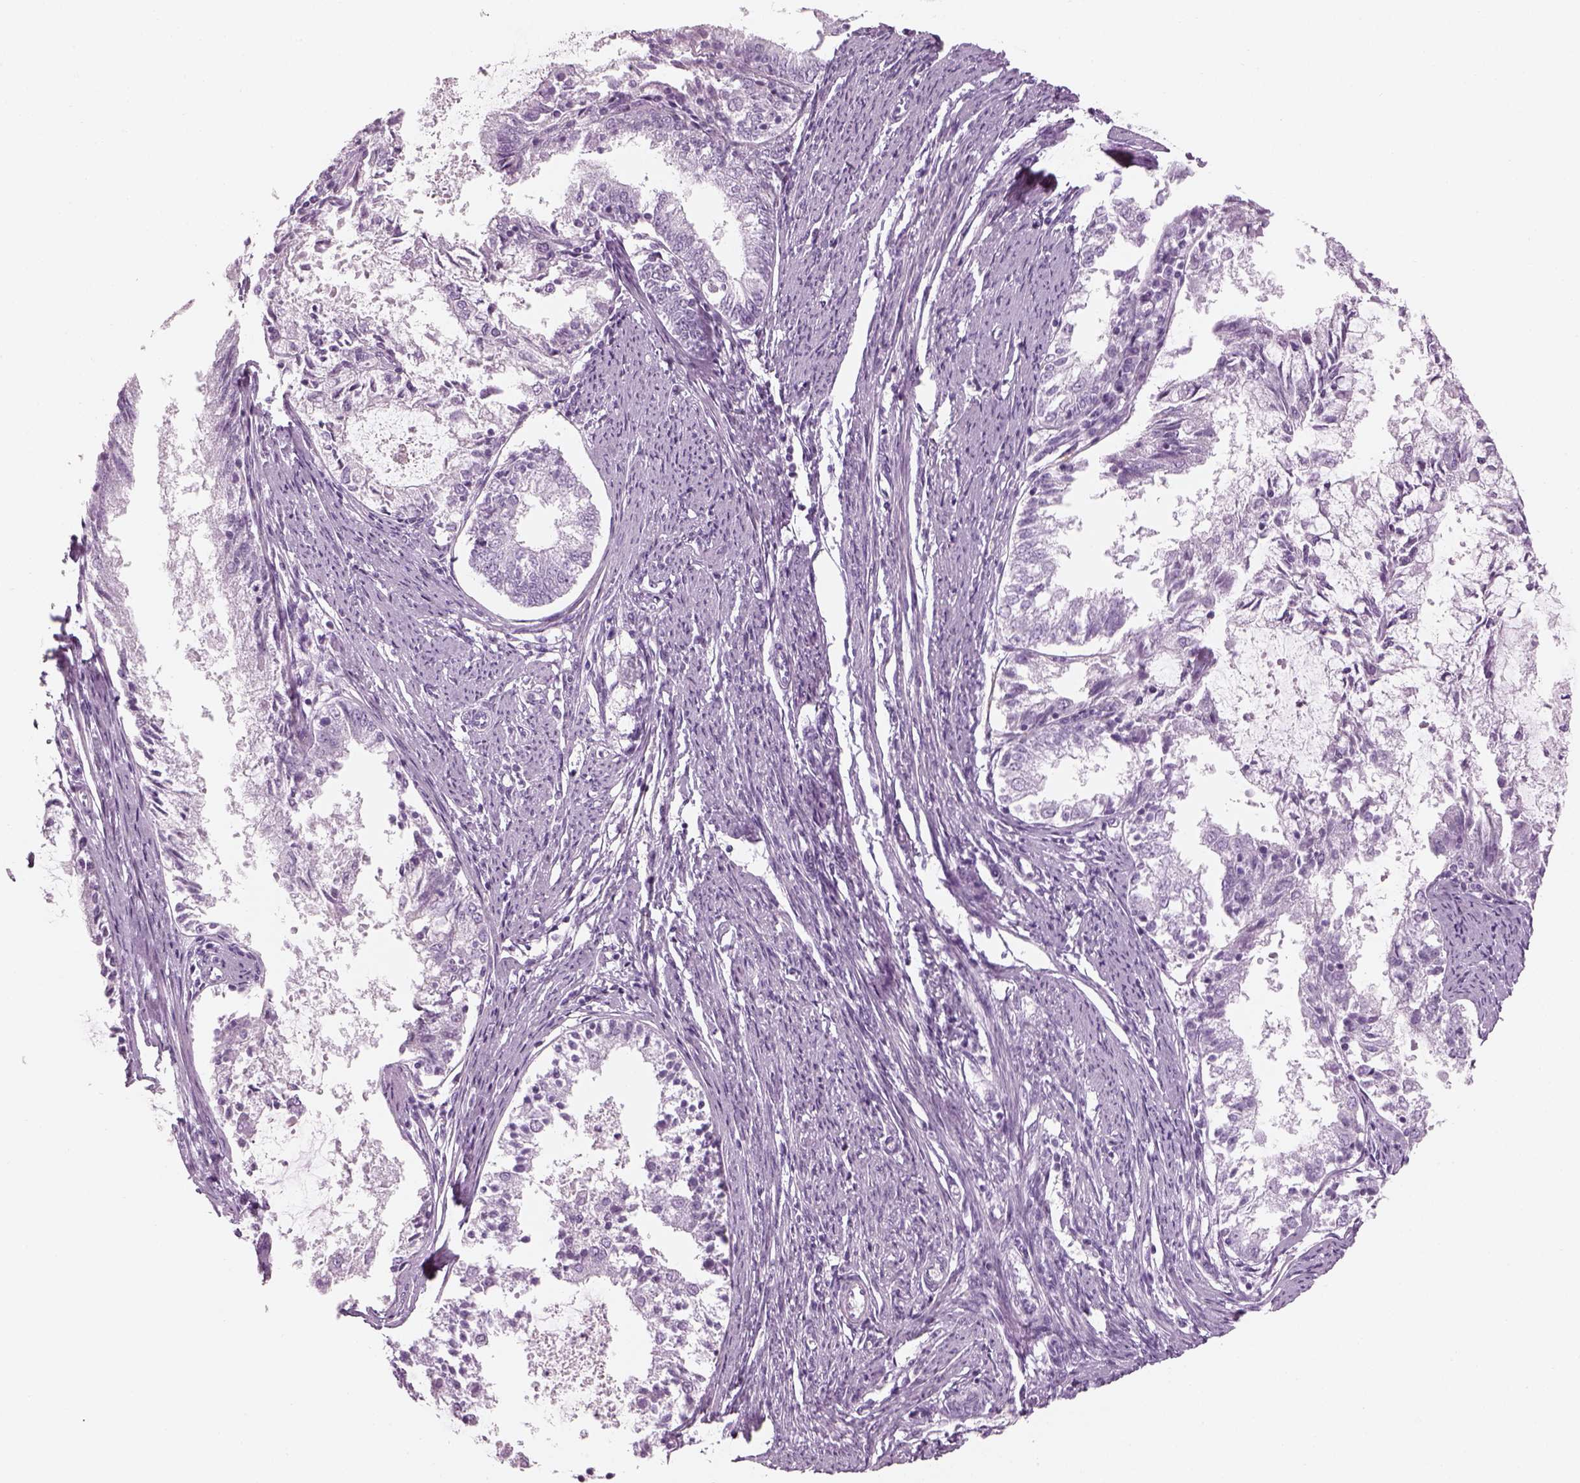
{"staining": {"intensity": "negative", "quantity": "none", "location": "none"}, "tissue": "endometrial cancer", "cell_type": "Tumor cells", "image_type": "cancer", "snomed": [{"axis": "morphology", "description": "Adenocarcinoma, NOS"}, {"axis": "topography", "description": "Endometrium"}], "caption": "Immunohistochemistry (IHC) photomicrograph of neoplastic tissue: human endometrial adenocarcinoma stained with DAB (3,3'-diaminobenzidine) displays no significant protein expression in tumor cells.", "gene": "SAG", "patient": {"sex": "female", "age": 57}}